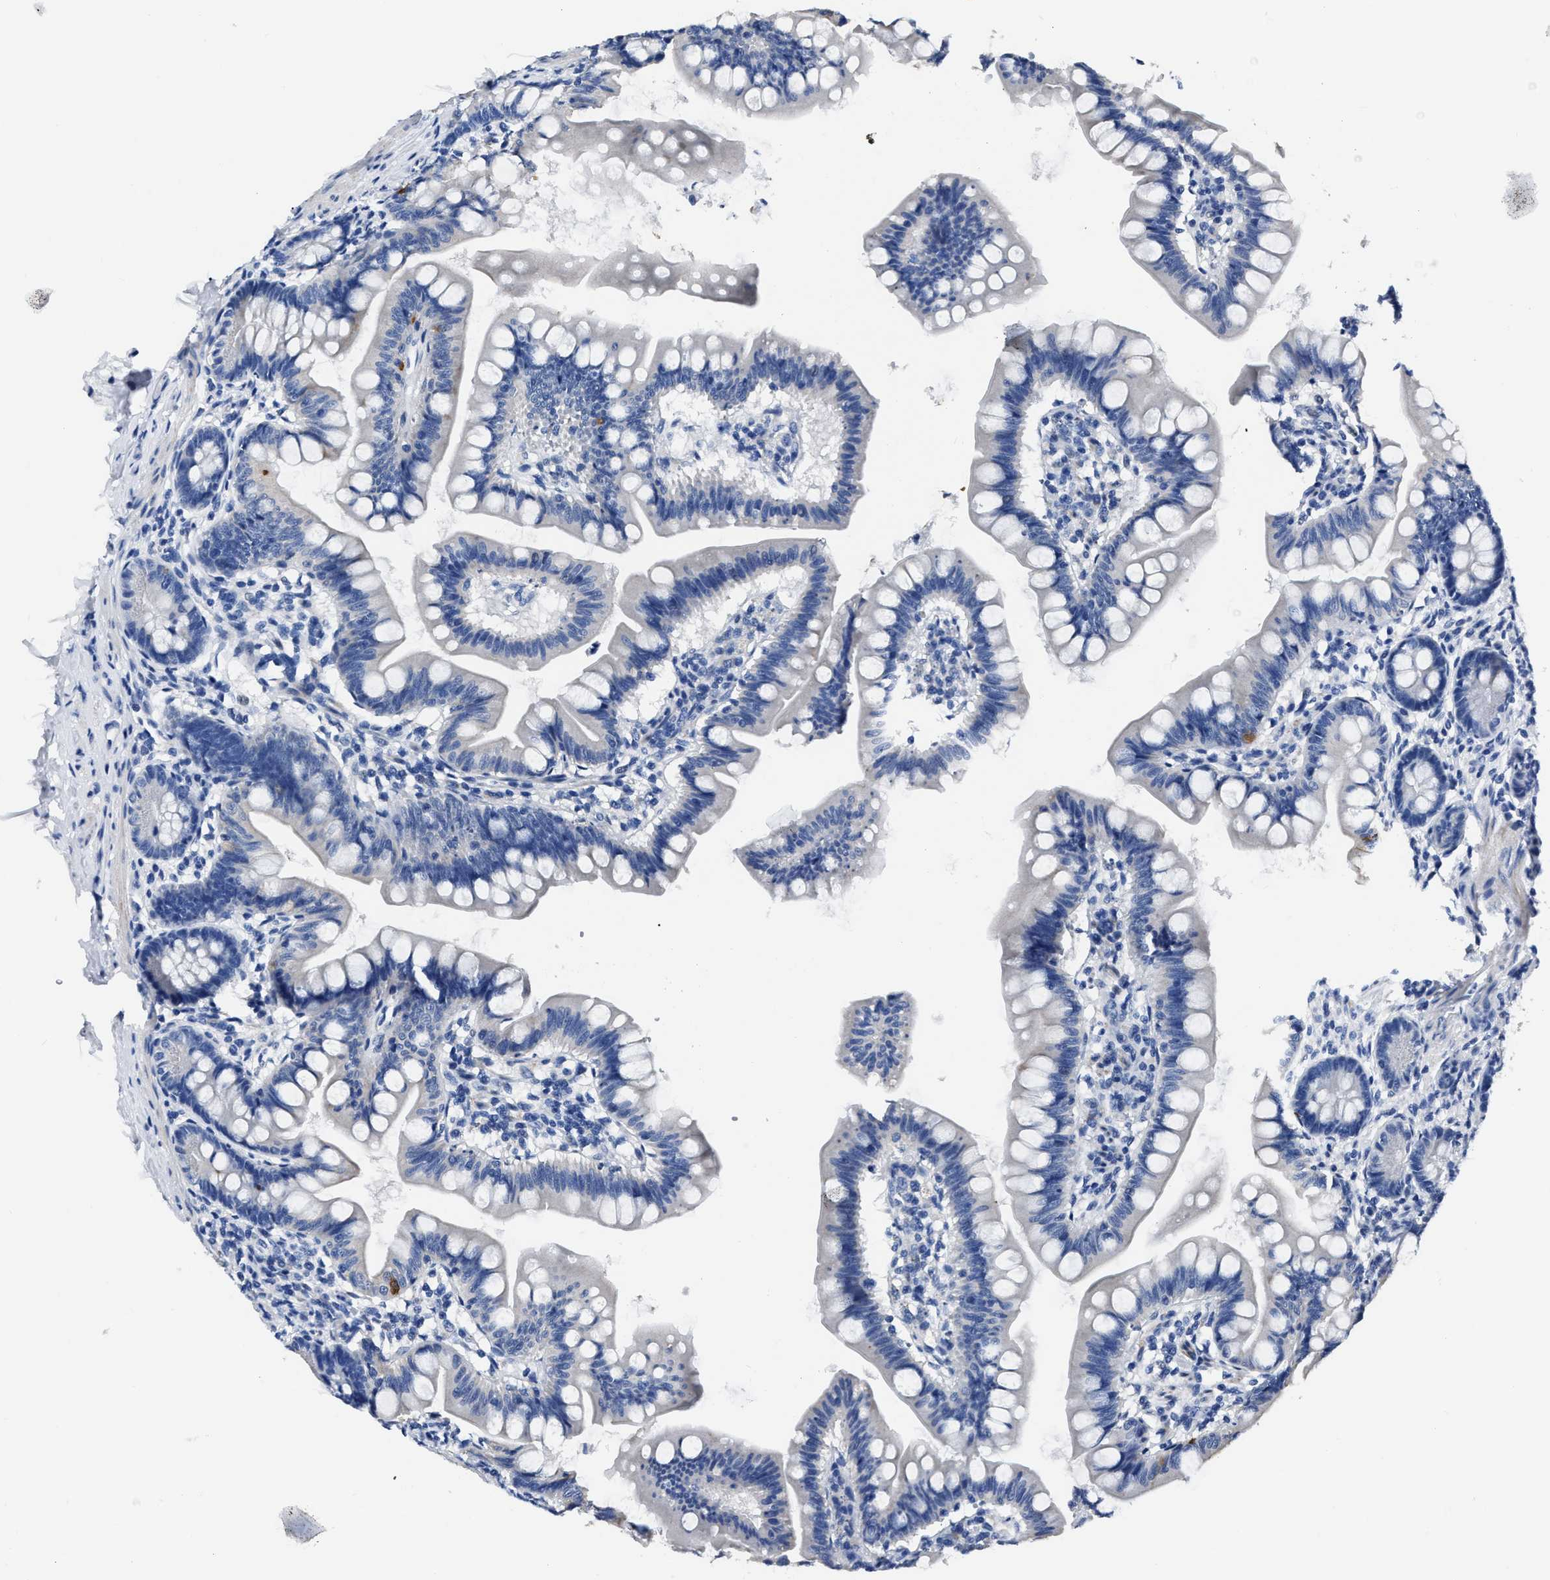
{"staining": {"intensity": "negative", "quantity": "none", "location": "none"}, "tissue": "small intestine", "cell_type": "Glandular cells", "image_type": "normal", "snomed": [{"axis": "morphology", "description": "Normal tissue, NOS"}, {"axis": "topography", "description": "Small intestine"}], "caption": "DAB (3,3'-diaminobenzidine) immunohistochemical staining of benign human small intestine displays no significant staining in glandular cells.", "gene": "MOV10L1", "patient": {"sex": "male", "age": 7}}